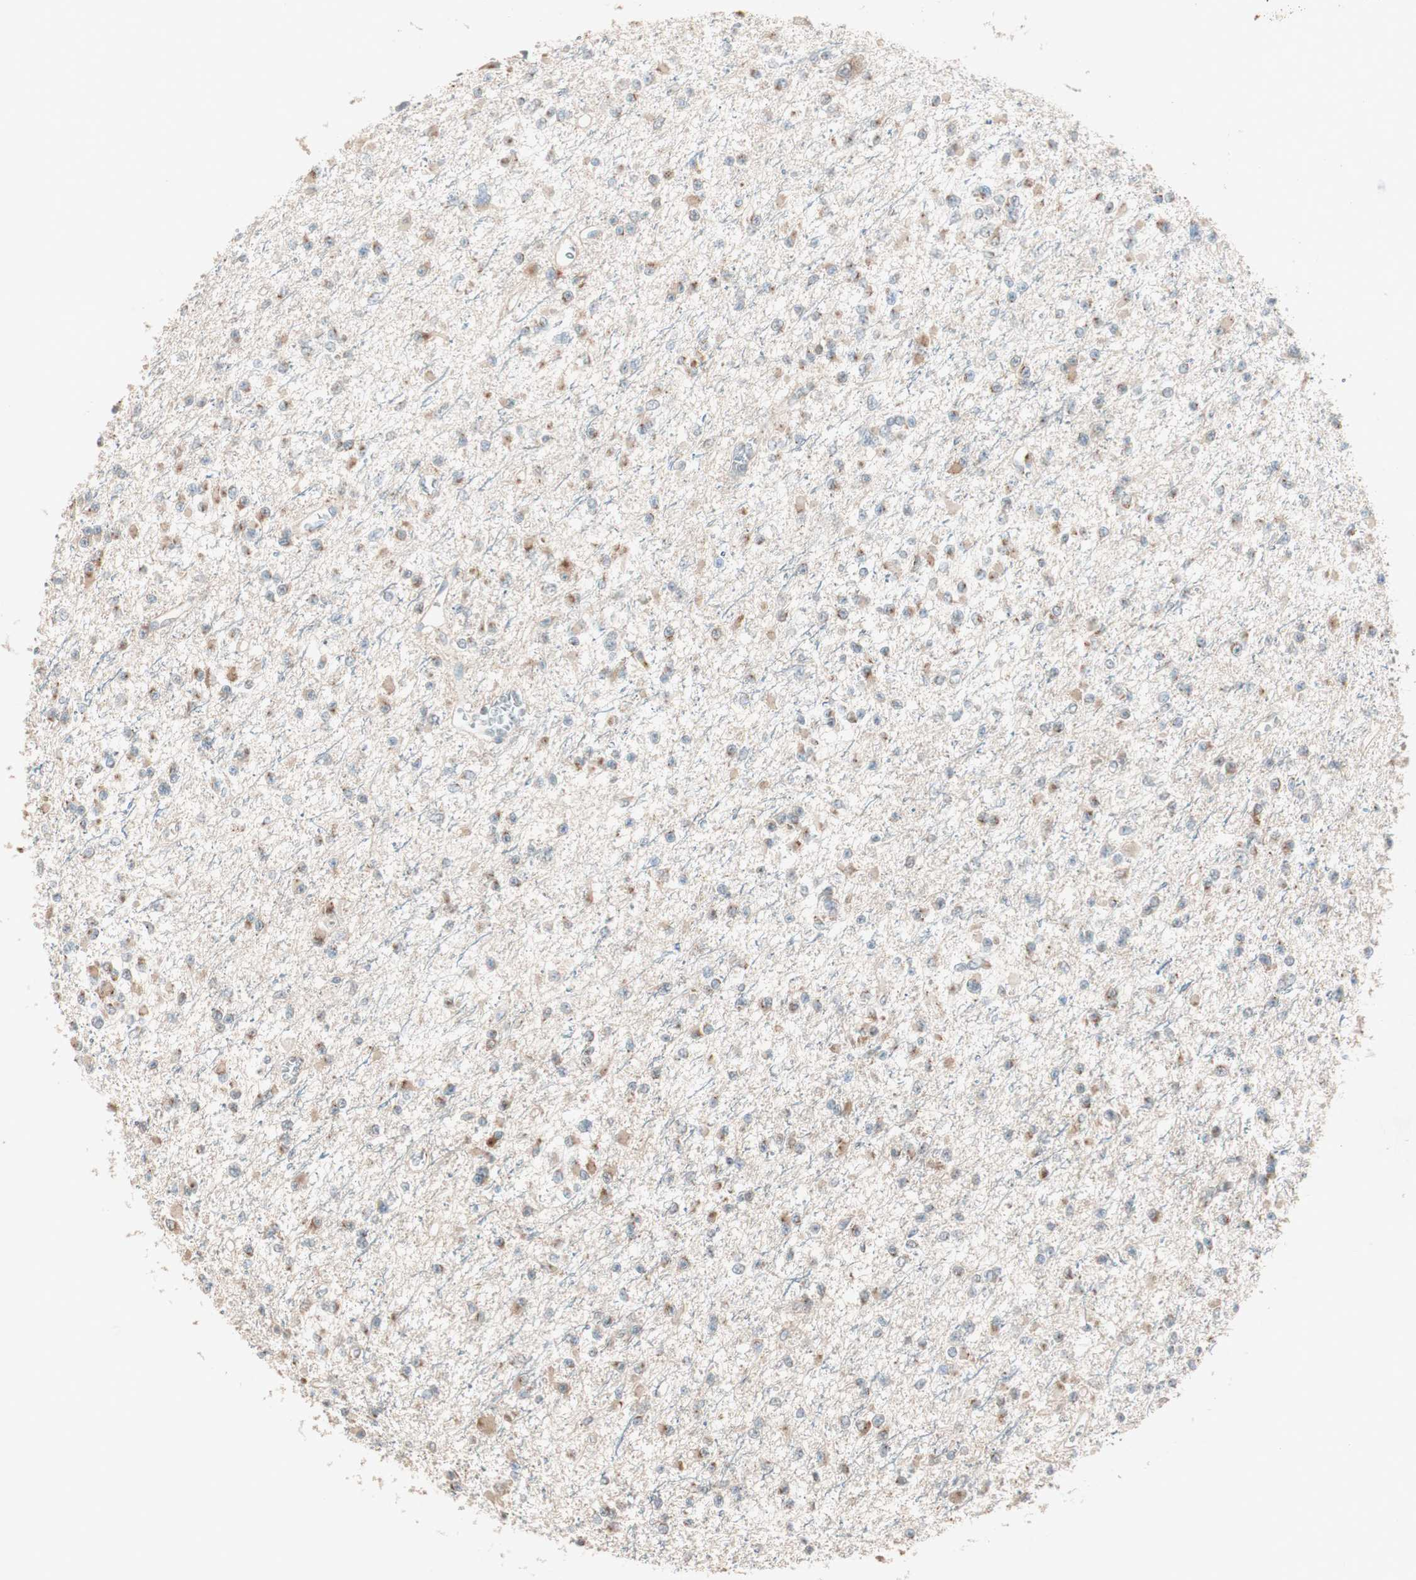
{"staining": {"intensity": "weak", "quantity": ">75%", "location": "cytoplasmic/membranous"}, "tissue": "glioma", "cell_type": "Tumor cells", "image_type": "cancer", "snomed": [{"axis": "morphology", "description": "Glioma, malignant, Low grade"}, {"axis": "topography", "description": "Brain"}], "caption": "Protein analysis of glioma tissue exhibits weak cytoplasmic/membranous positivity in about >75% of tumor cells.", "gene": "SEC16A", "patient": {"sex": "female", "age": 22}}